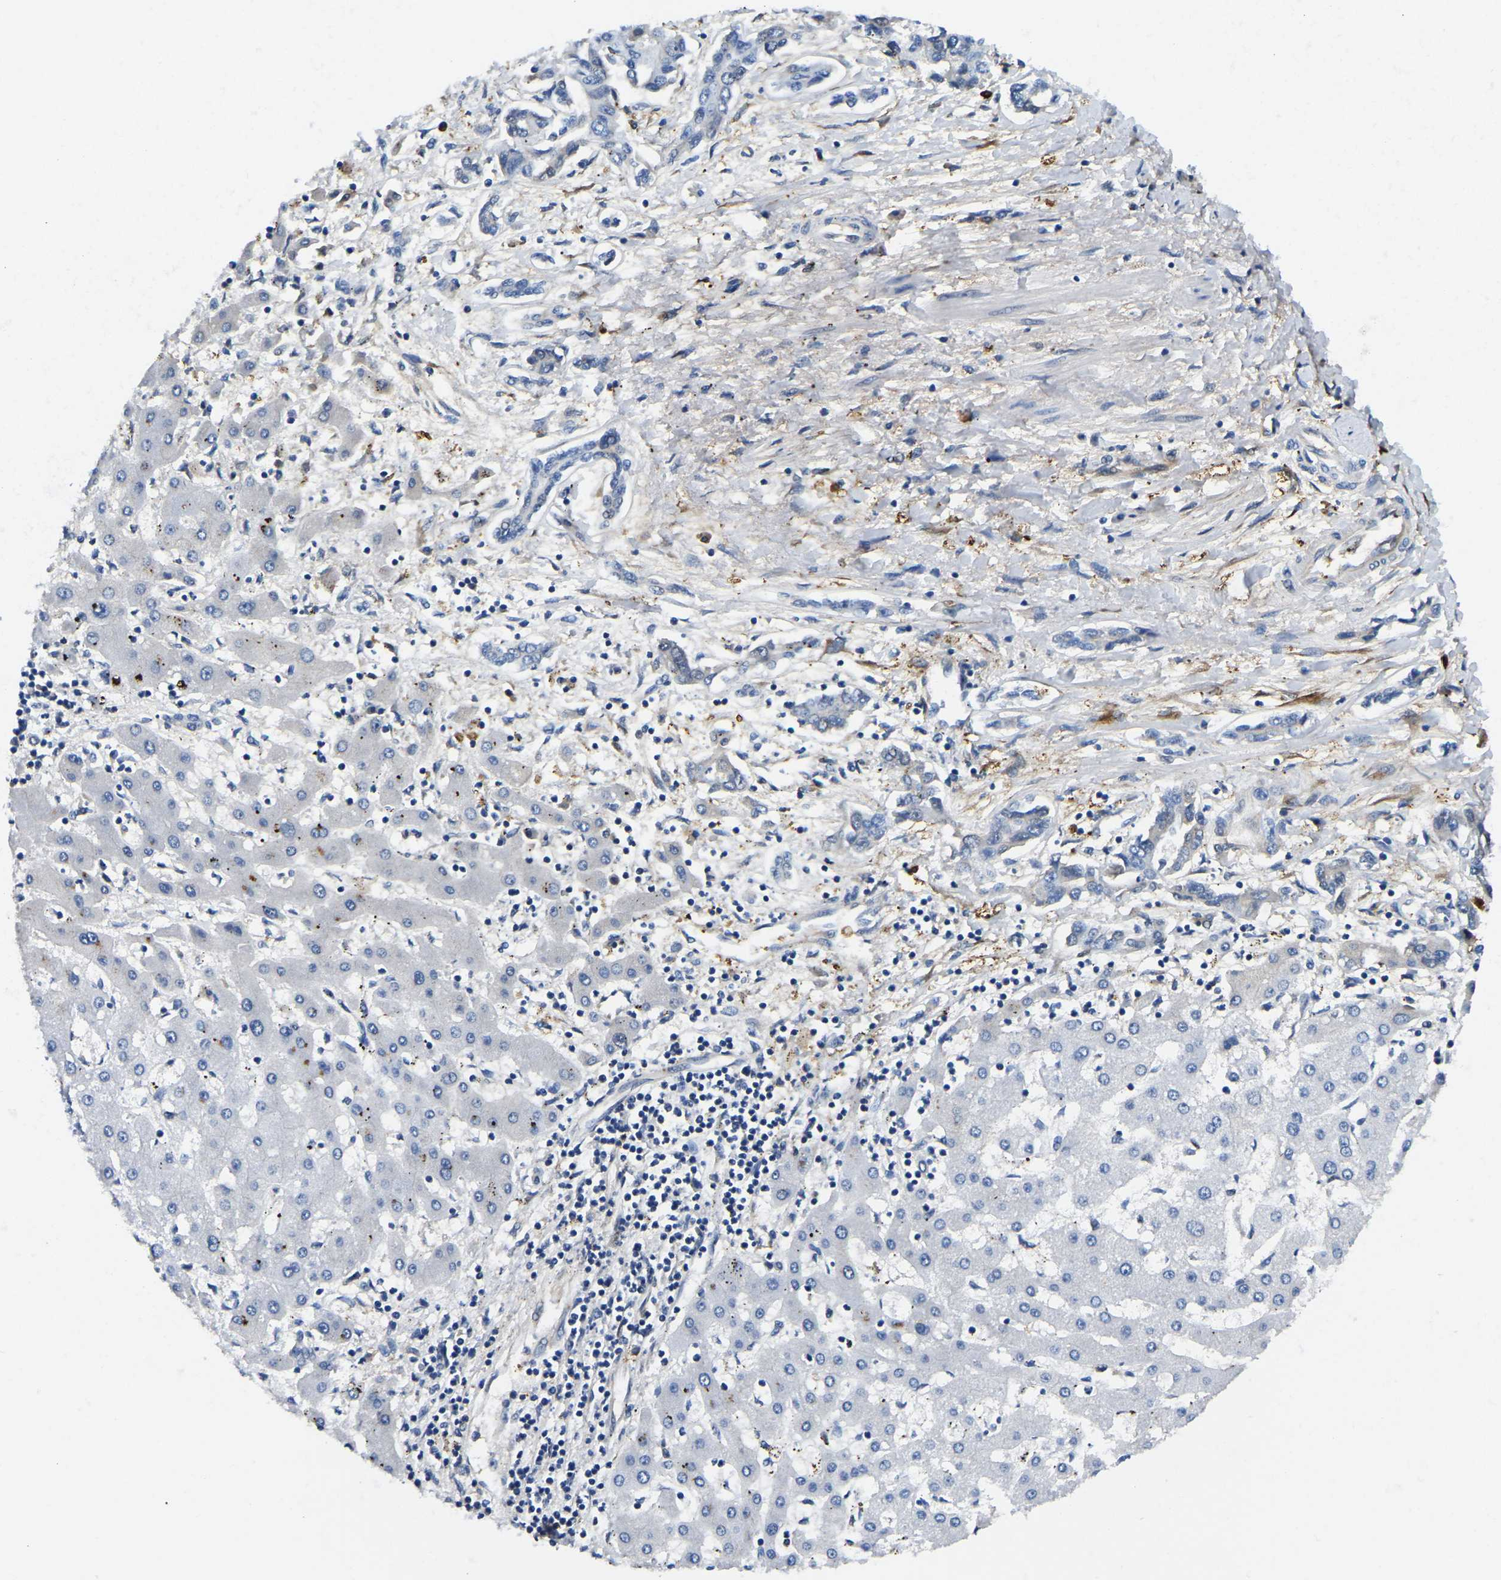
{"staining": {"intensity": "negative", "quantity": "none", "location": "none"}, "tissue": "liver cancer", "cell_type": "Tumor cells", "image_type": "cancer", "snomed": [{"axis": "morphology", "description": "Cholangiocarcinoma"}, {"axis": "topography", "description": "Liver"}], "caption": "Tumor cells are negative for brown protein staining in cholangiocarcinoma (liver). The staining is performed using DAB brown chromogen with nuclei counter-stained in using hematoxylin.", "gene": "DUSP8", "patient": {"sex": "male", "age": 59}}